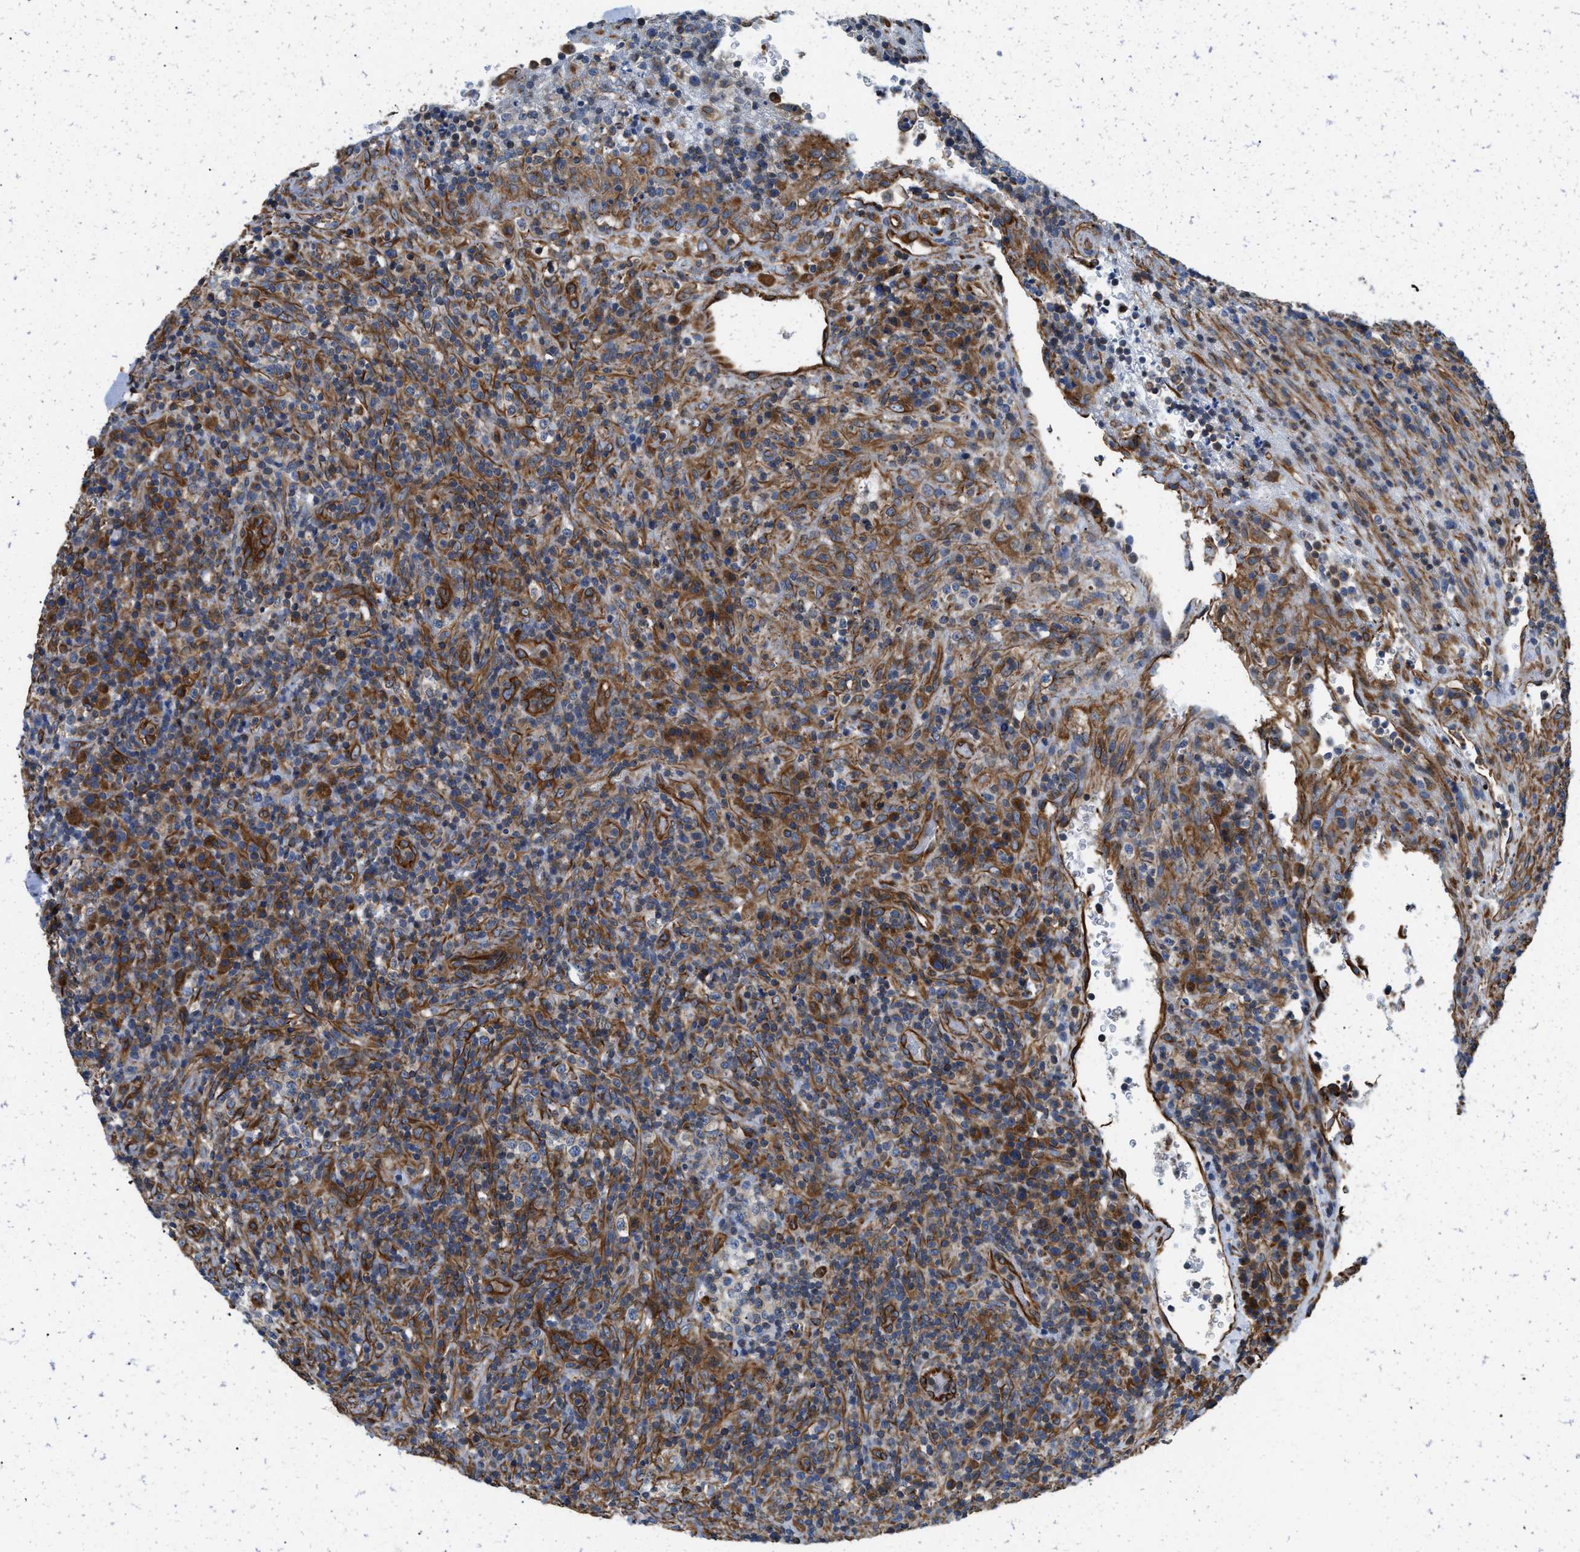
{"staining": {"intensity": "moderate", "quantity": ">75%", "location": "cytoplasmic/membranous"}, "tissue": "lymphoma", "cell_type": "Tumor cells", "image_type": "cancer", "snomed": [{"axis": "morphology", "description": "Malignant lymphoma, non-Hodgkin's type, High grade"}, {"axis": "topography", "description": "Lymph node"}], "caption": "Lymphoma stained with a protein marker reveals moderate staining in tumor cells.", "gene": "HSD17B12", "patient": {"sex": "female", "age": 76}}